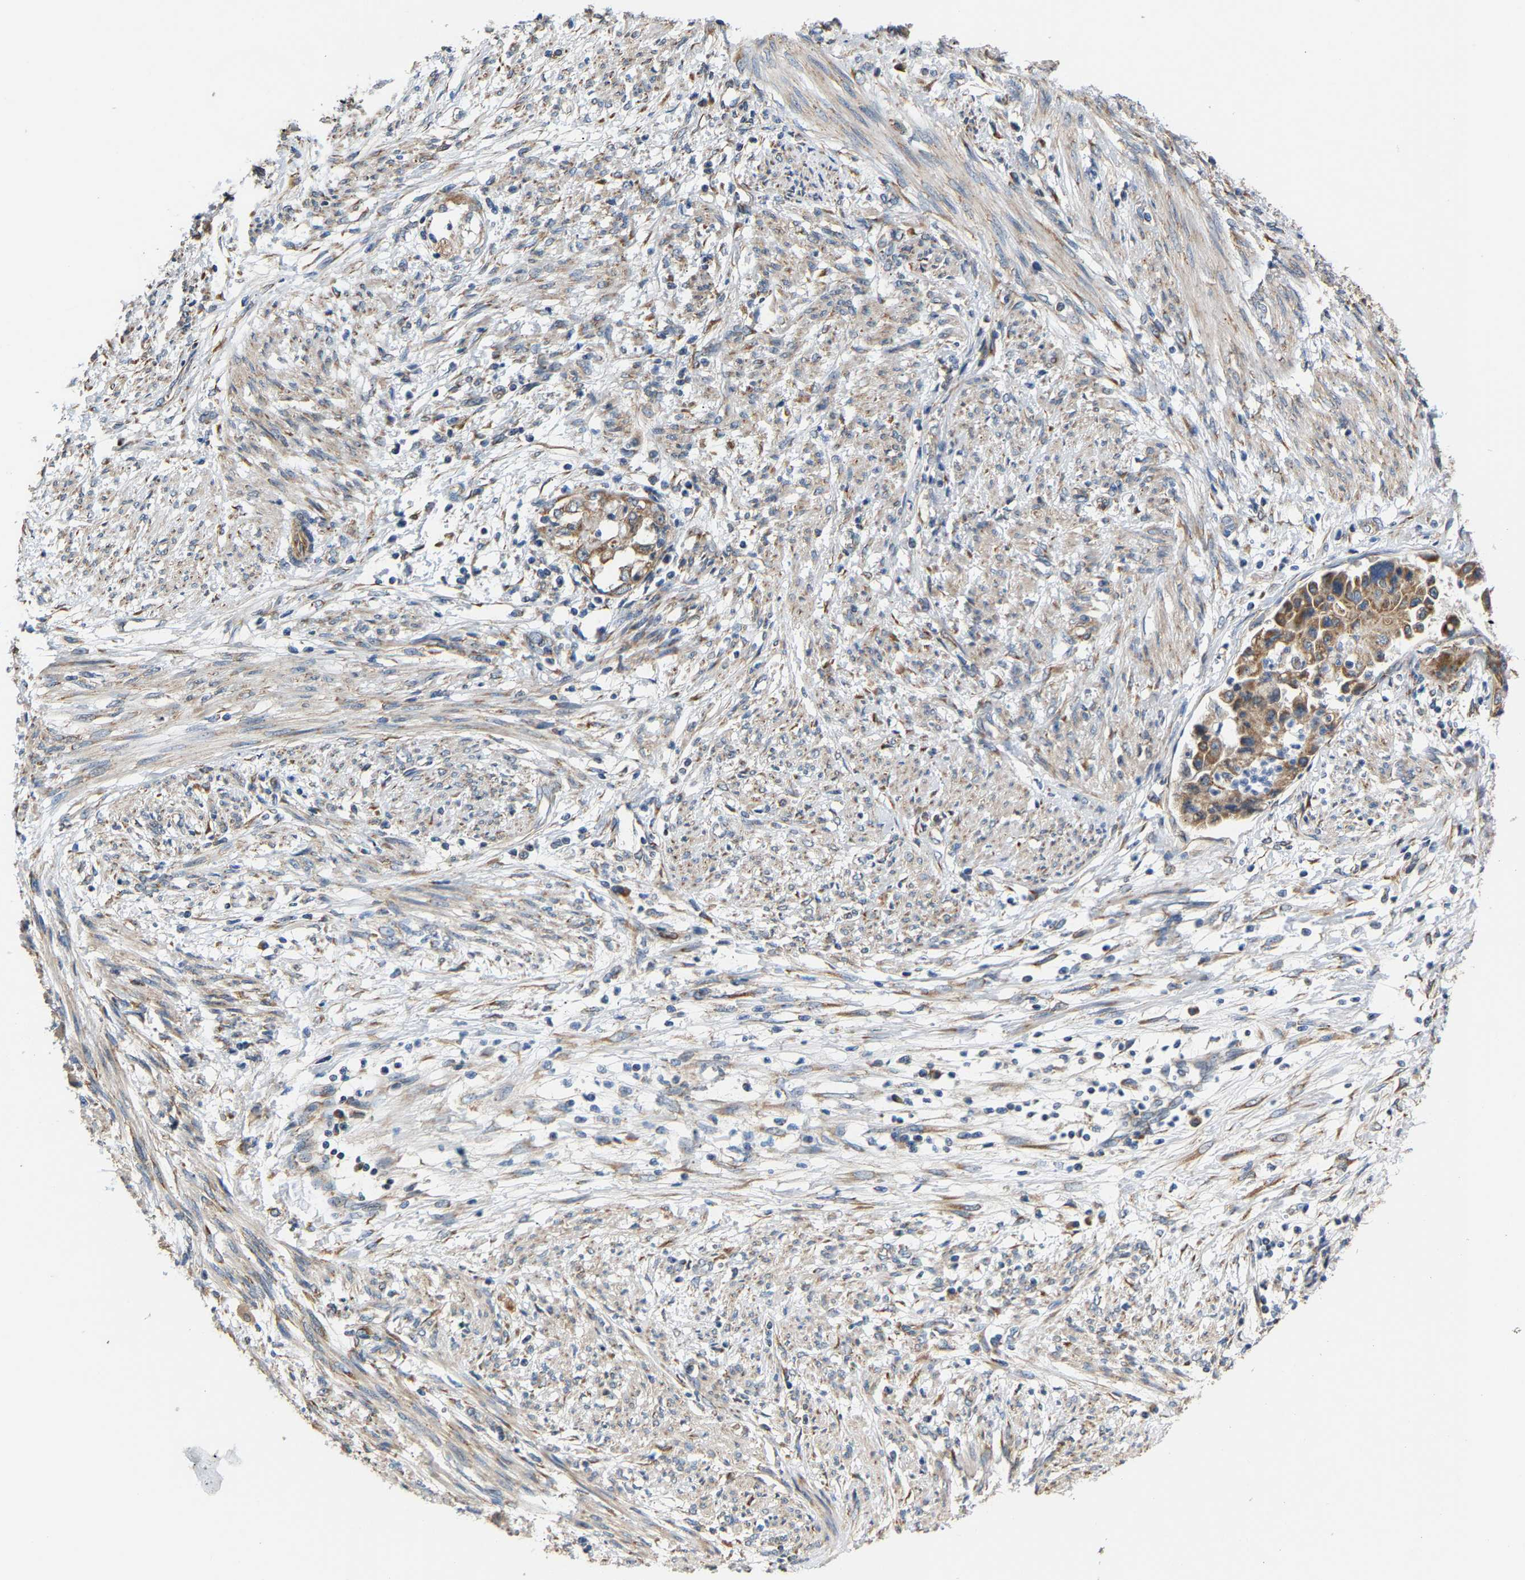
{"staining": {"intensity": "moderate", "quantity": ">75%", "location": "cytoplasmic/membranous"}, "tissue": "endometrial cancer", "cell_type": "Tumor cells", "image_type": "cancer", "snomed": [{"axis": "morphology", "description": "Adenocarcinoma, NOS"}, {"axis": "topography", "description": "Endometrium"}], "caption": "DAB (3,3'-diaminobenzidine) immunohistochemical staining of endometrial adenocarcinoma shows moderate cytoplasmic/membranous protein expression in about >75% of tumor cells. (DAB (3,3'-diaminobenzidine) IHC with brightfield microscopy, high magnification).", "gene": "TMEM168", "patient": {"sex": "female", "age": 85}}